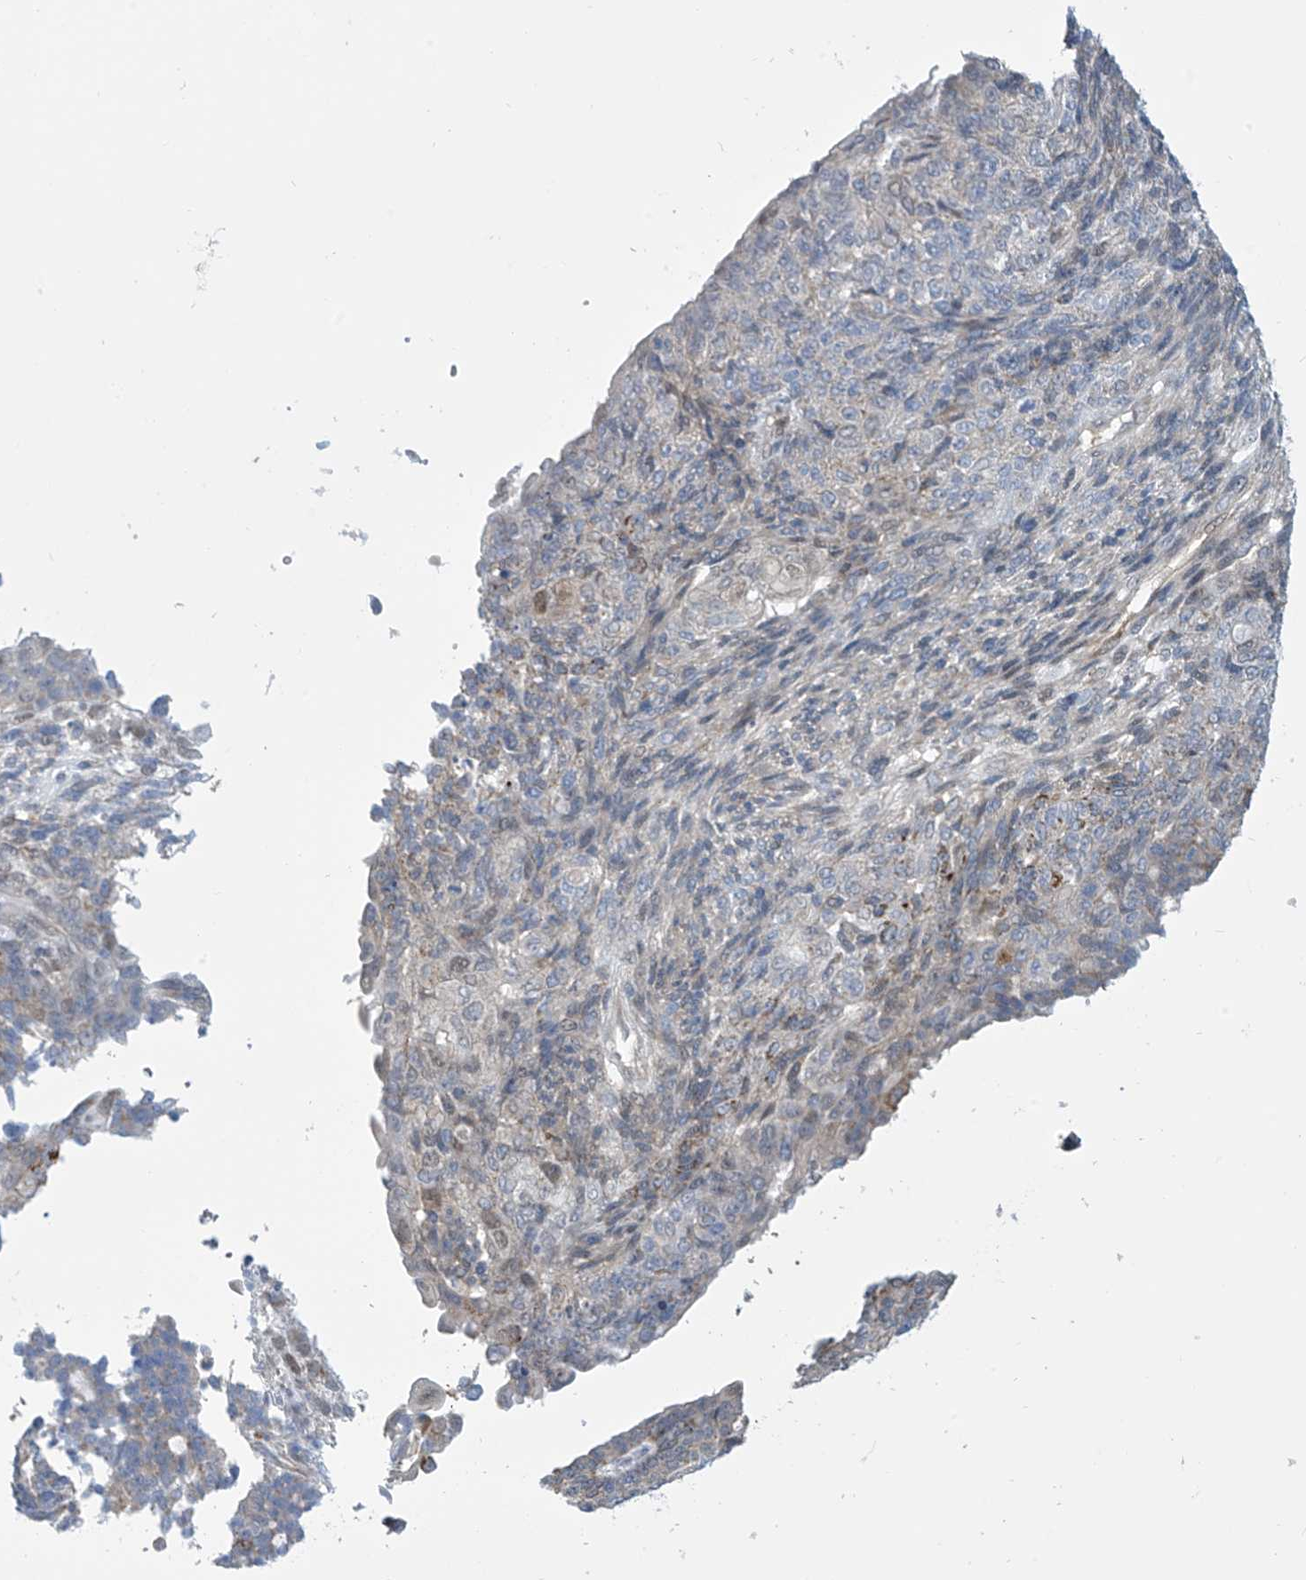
{"staining": {"intensity": "negative", "quantity": "none", "location": "none"}, "tissue": "endometrial cancer", "cell_type": "Tumor cells", "image_type": "cancer", "snomed": [{"axis": "morphology", "description": "Adenocarcinoma, NOS"}, {"axis": "topography", "description": "Endometrium"}], "caption": "High power microscopy micrograph of an immunohistochemistry photomicrograph of endometrial adenocarcinoma, revealing no significant expression in tumor cells.", "gene": "IBA57", "patient": {"sex": "female", "age": 32}}